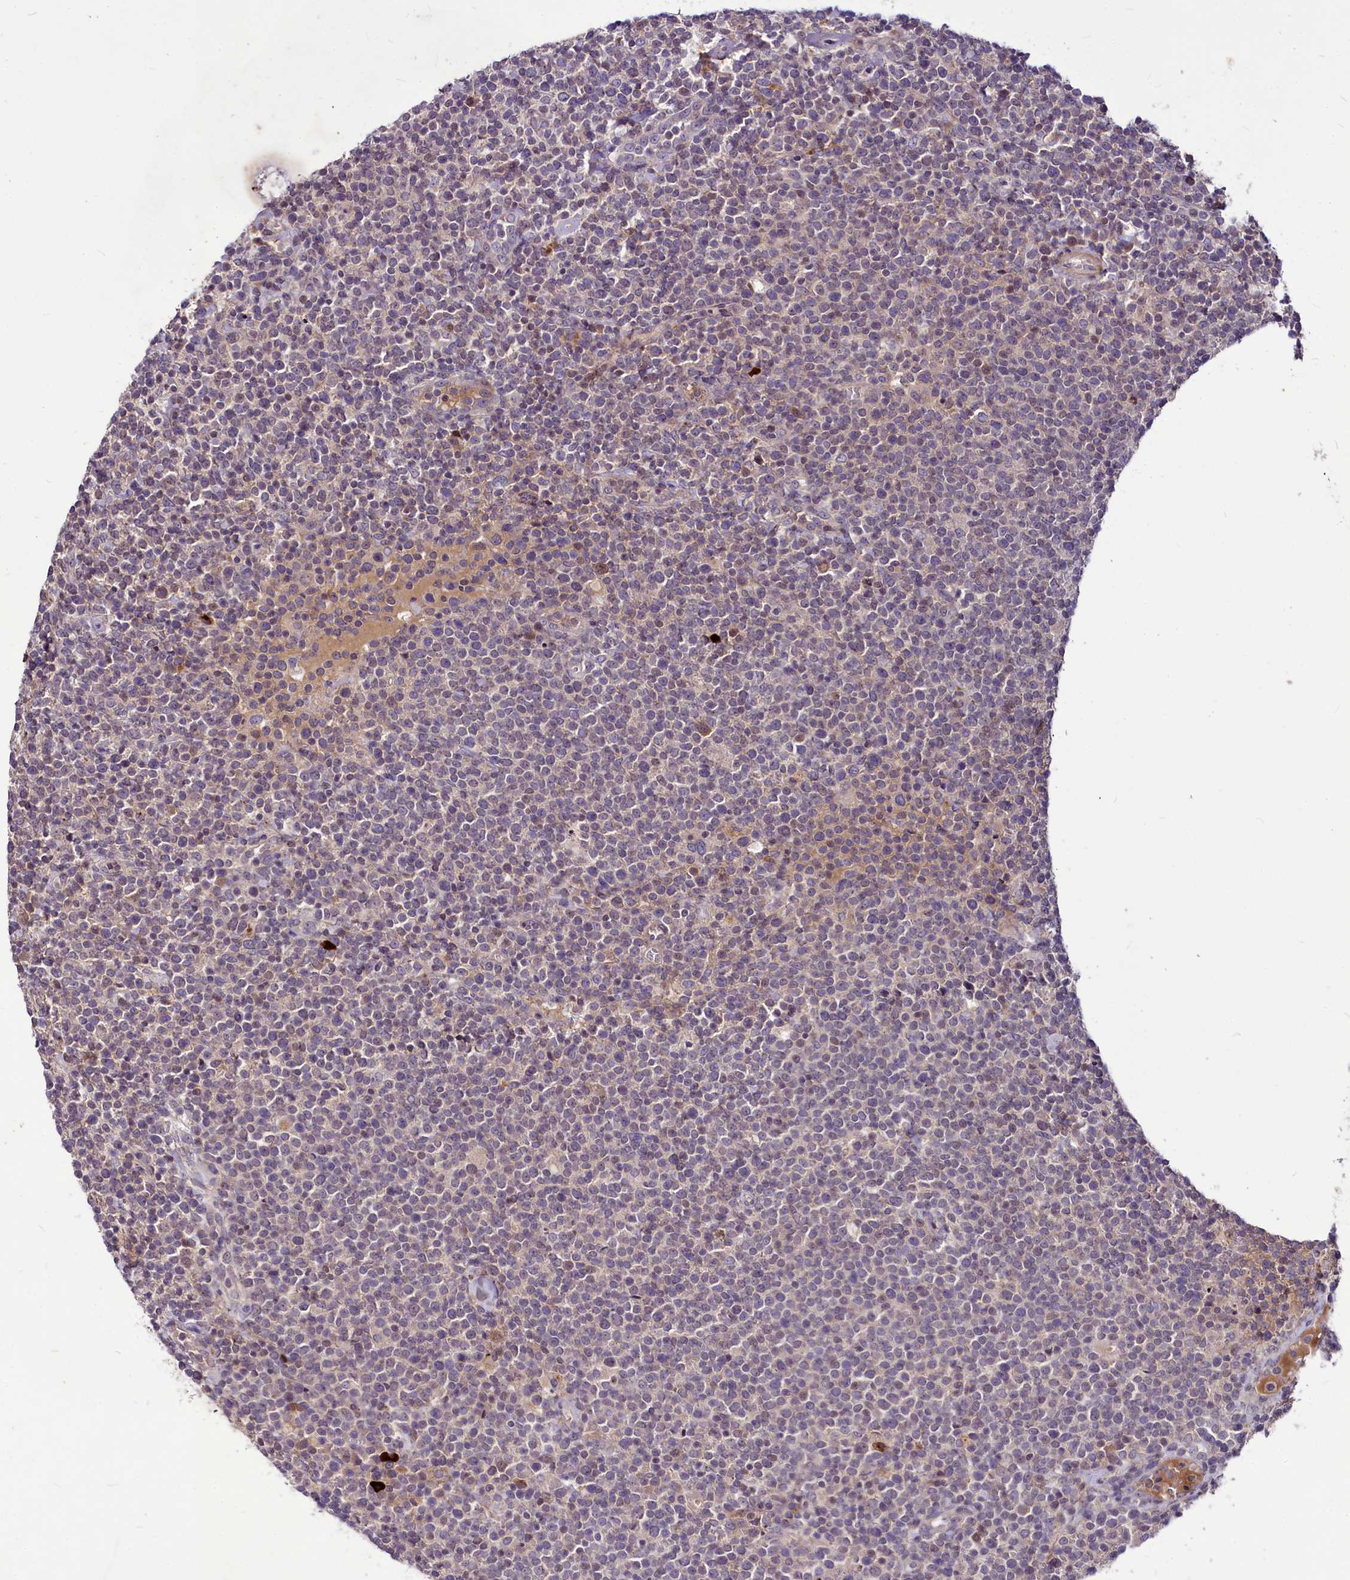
{"staining": {"intensity": "negative", "quantity": "none", "location": "none"}, "tissue": "lymphoma", "cell_type": "Tumor cells", "image_type": "cancer", "snomed": [{"axis": "morphology", "description": "Malignant lymphoma, non-Hodgkin's type, High grade"}, {"axis": "topography", "description": "Lymph node"}], "caption": "A high-resolution micrograph shows immunohistochemistry (IHC) staining of high-grade malignant lymphoma, non-Hodgkin's type, which demonstrates no significant expression in tumor cells. The staining was performed using DAB to visualize the protein expression in brown, while the nuclei were stained in blue with hematoxylin (Magnification: 20x).", "gene": "C11orf86", "patient": {"sex": "male", "age": 61}}